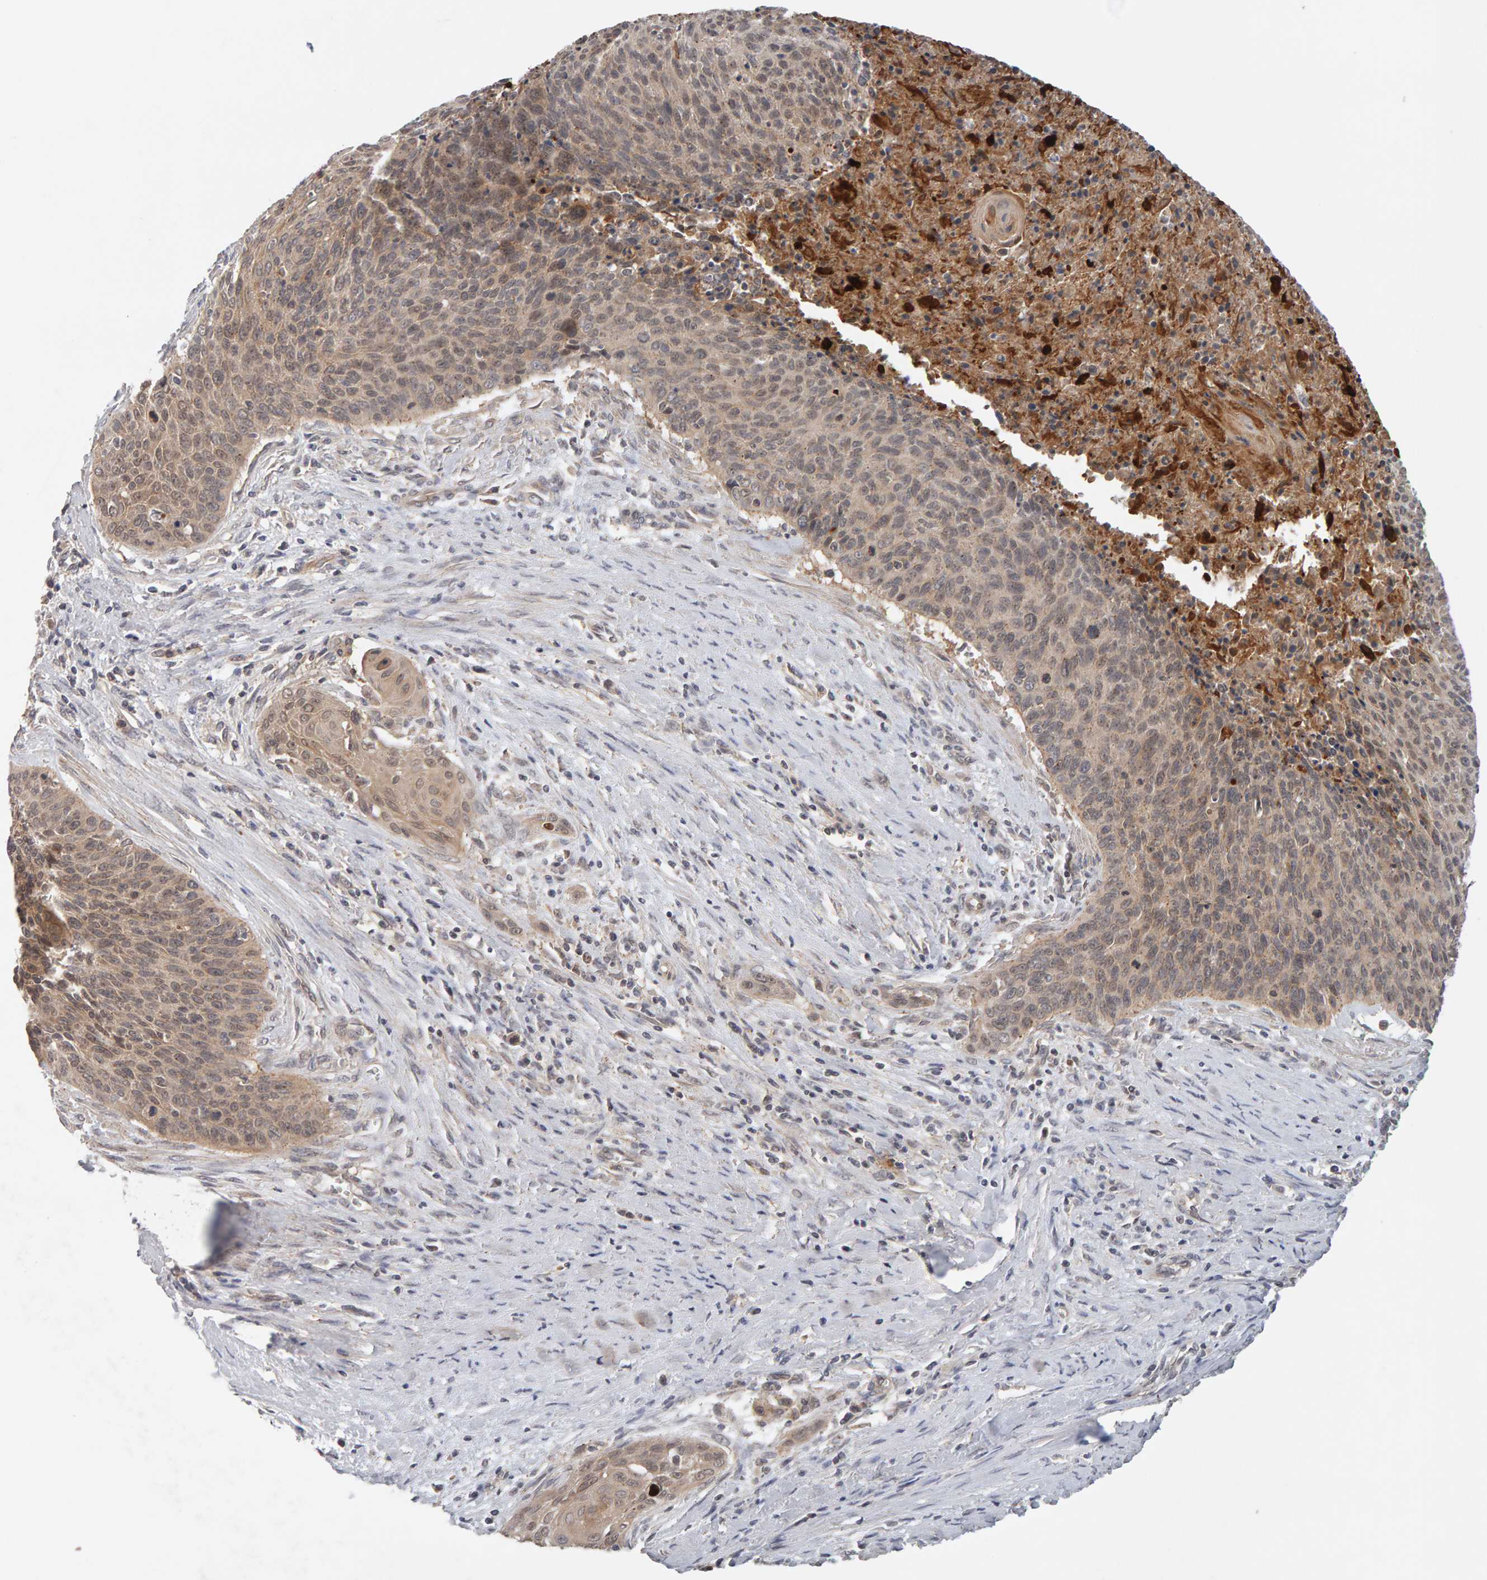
{"staining": {"intensity": "weak", "quantity": ">75%", "location": "cytoplasmic/membranous"}, "tissue": "cervical cancer", "cell_type": "Tumor cells", "image_type": "cancer", "snomed": [{"axis": "morphology", "description": "Squamous cell carcinoma, NOS"}, {"axis": "topography", "description": "Cervix"}], "caption": "Brown immunohistochemical staining in human cervical squamous cell carcinoma exhibits weak cytoplasmic/membranous expression in approximately >75% of tumor cells.", "gene": "DNAJC7", "patient": {"sex": "female", "age": 55}}